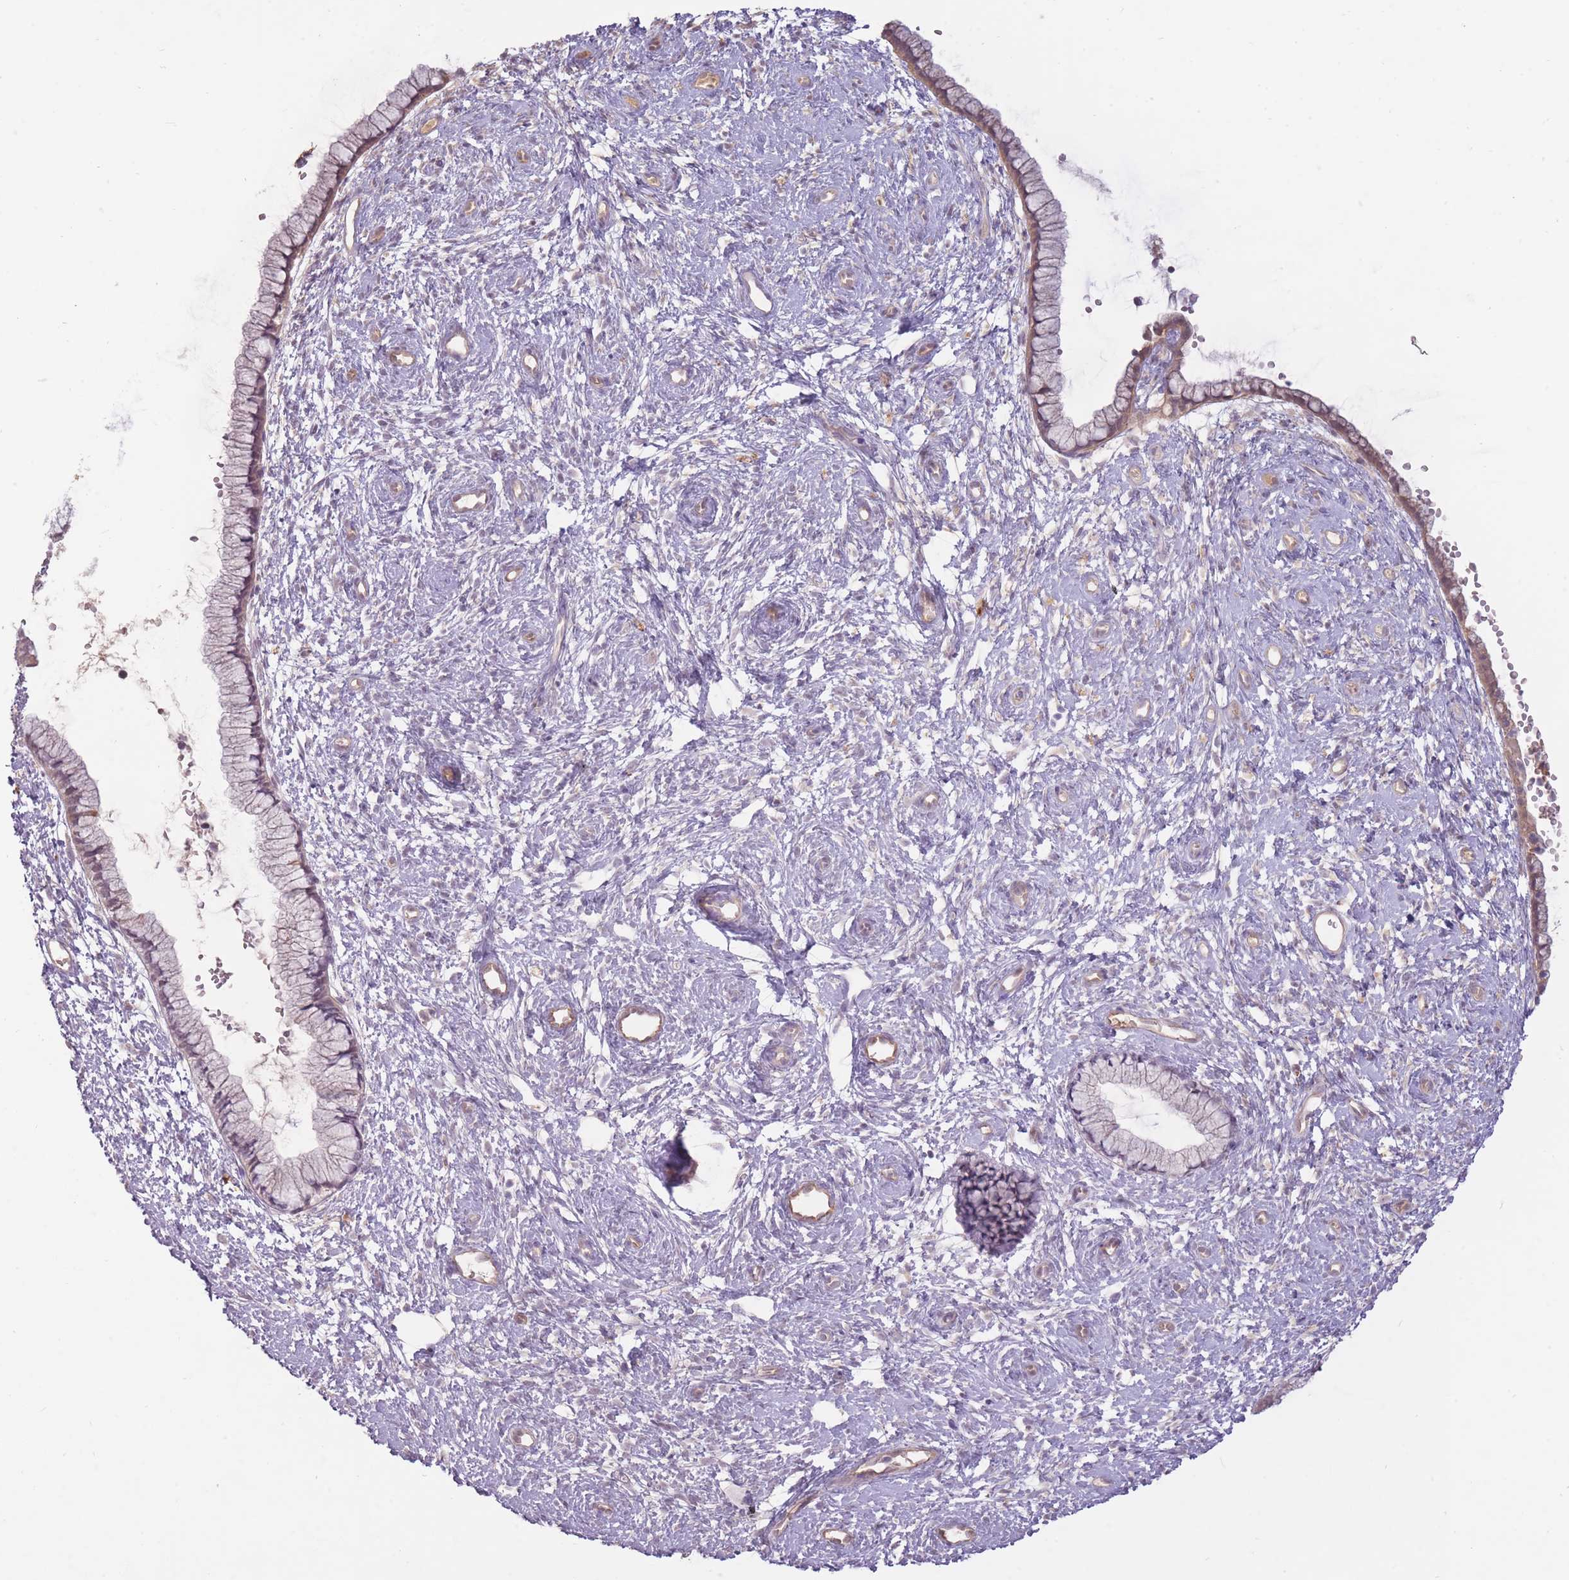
{"staining": {"intensity": "moderate", "quantity": "25%-75%", "location": "cytoplasmic/membranous"}, "tissue": "cervix", "cell_type": "Glandular cells", "image_type": "normal", "snomed": [{"axis": "morphology", "description": "Normal tissue, NOS"}, {"axis": "topography", "description": "Cervix"}], "caption": "Moderate cytoplasmic/membranous positivity for a protein is present in approximately 25%-75% of glandular cells of benign cervix using immunohistochemistry (IHC).", "gene": "LRATD2", "patient": {"sex": "female", "age": 57}}